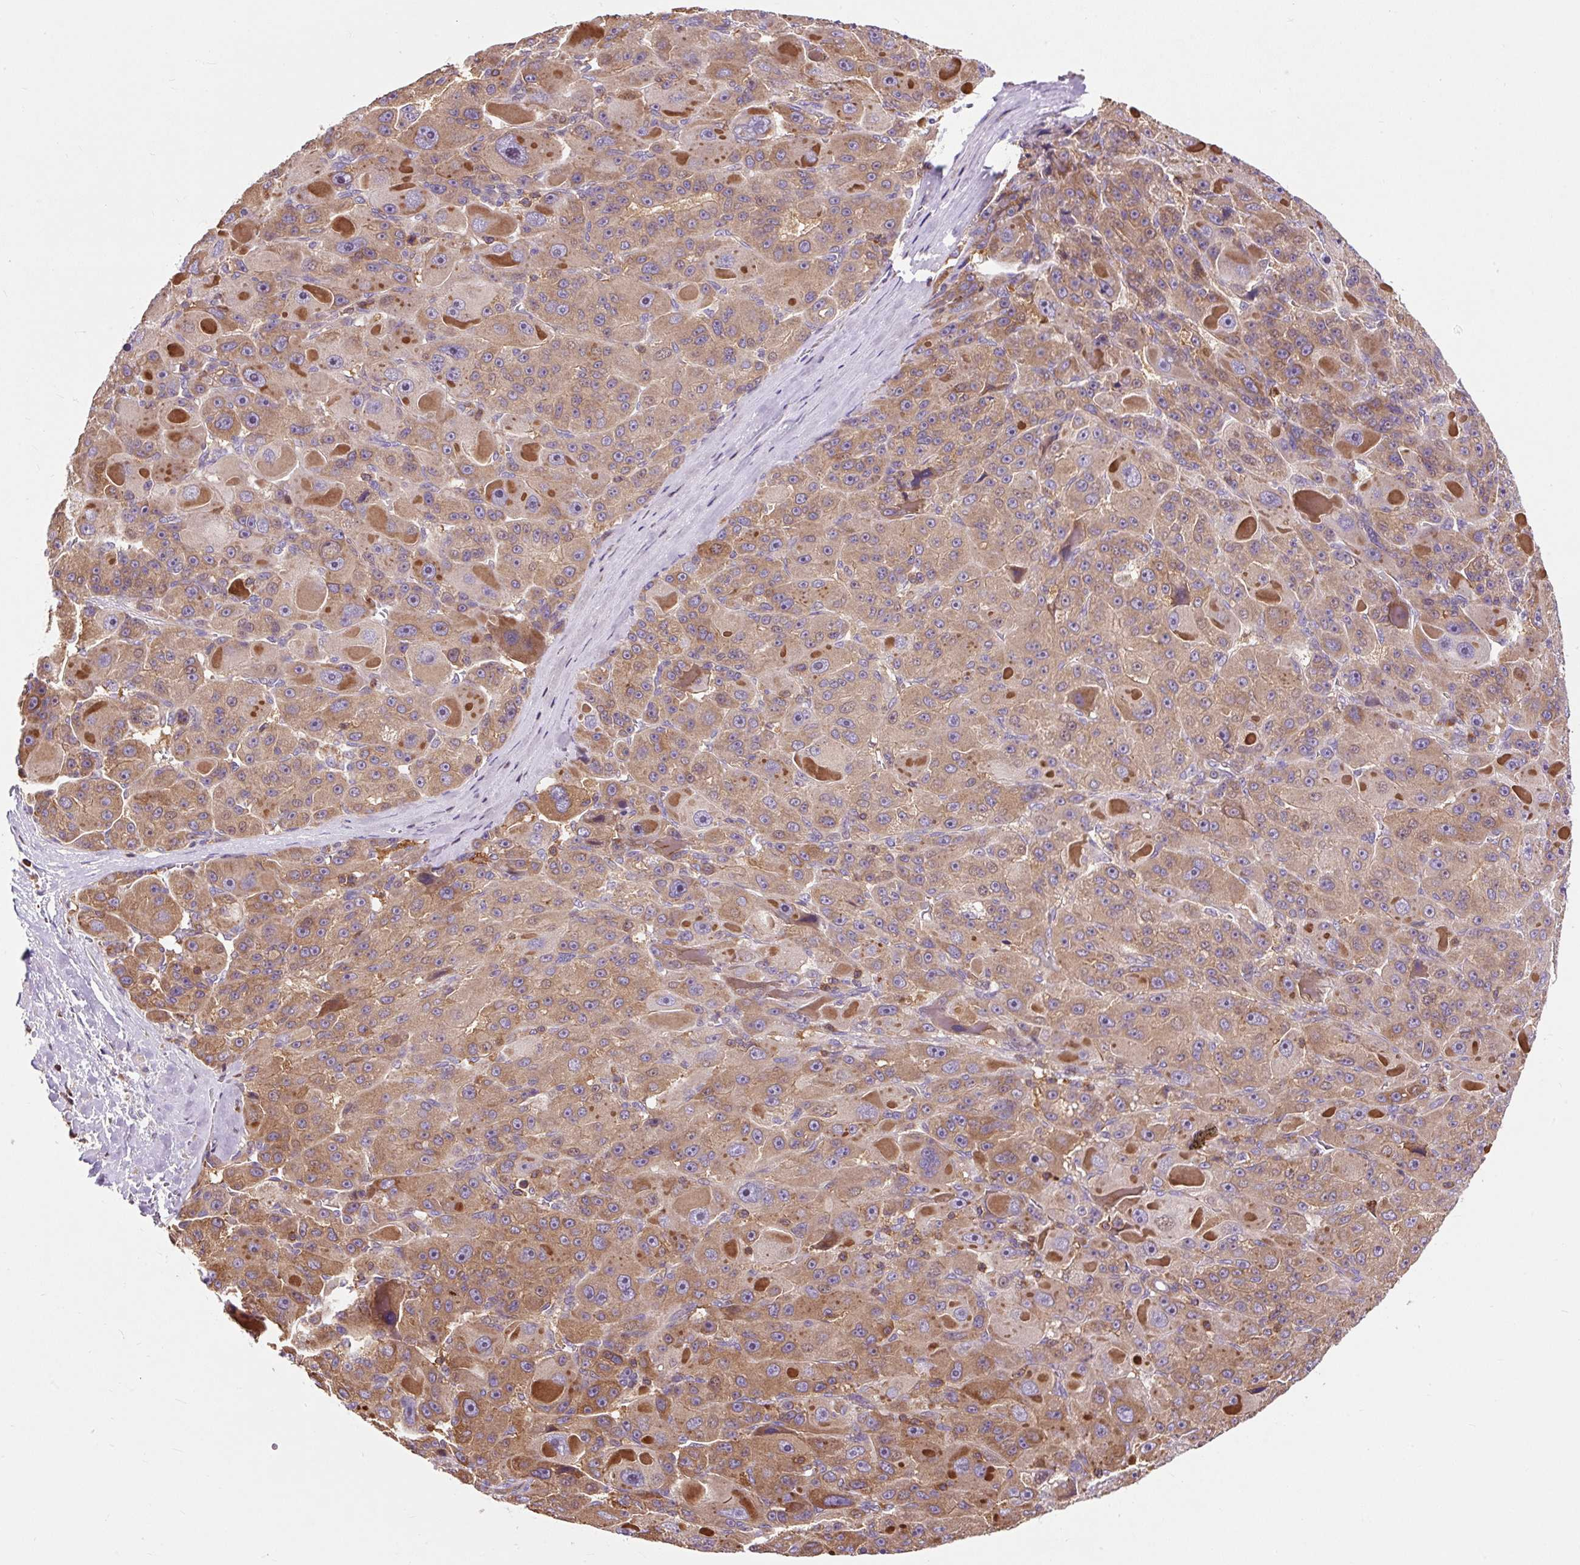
{"staining": {"intensity": "moderate", "quantity": ">75%", "location": "cytoplasmic/membranous"}, "tissue": "liver cancer", "cell_type": "Tumor cells", "image_type": "cancer", "snomed": [{"axis": "morphology", "description": "Carcinoma, Hepatocellular, NOS"}, {"axis": "topography", "description": "Liver"}], "caption": "IHC image of human liver cancer (hepatocellular carcinoma) stained for a protein (brown), which shows medium levels of moderate cytoplasmic/membranous expression in approximately >75% of tumor cells.", "gene": "CISD3", "patient": {"sex": "male", "age": 76}}